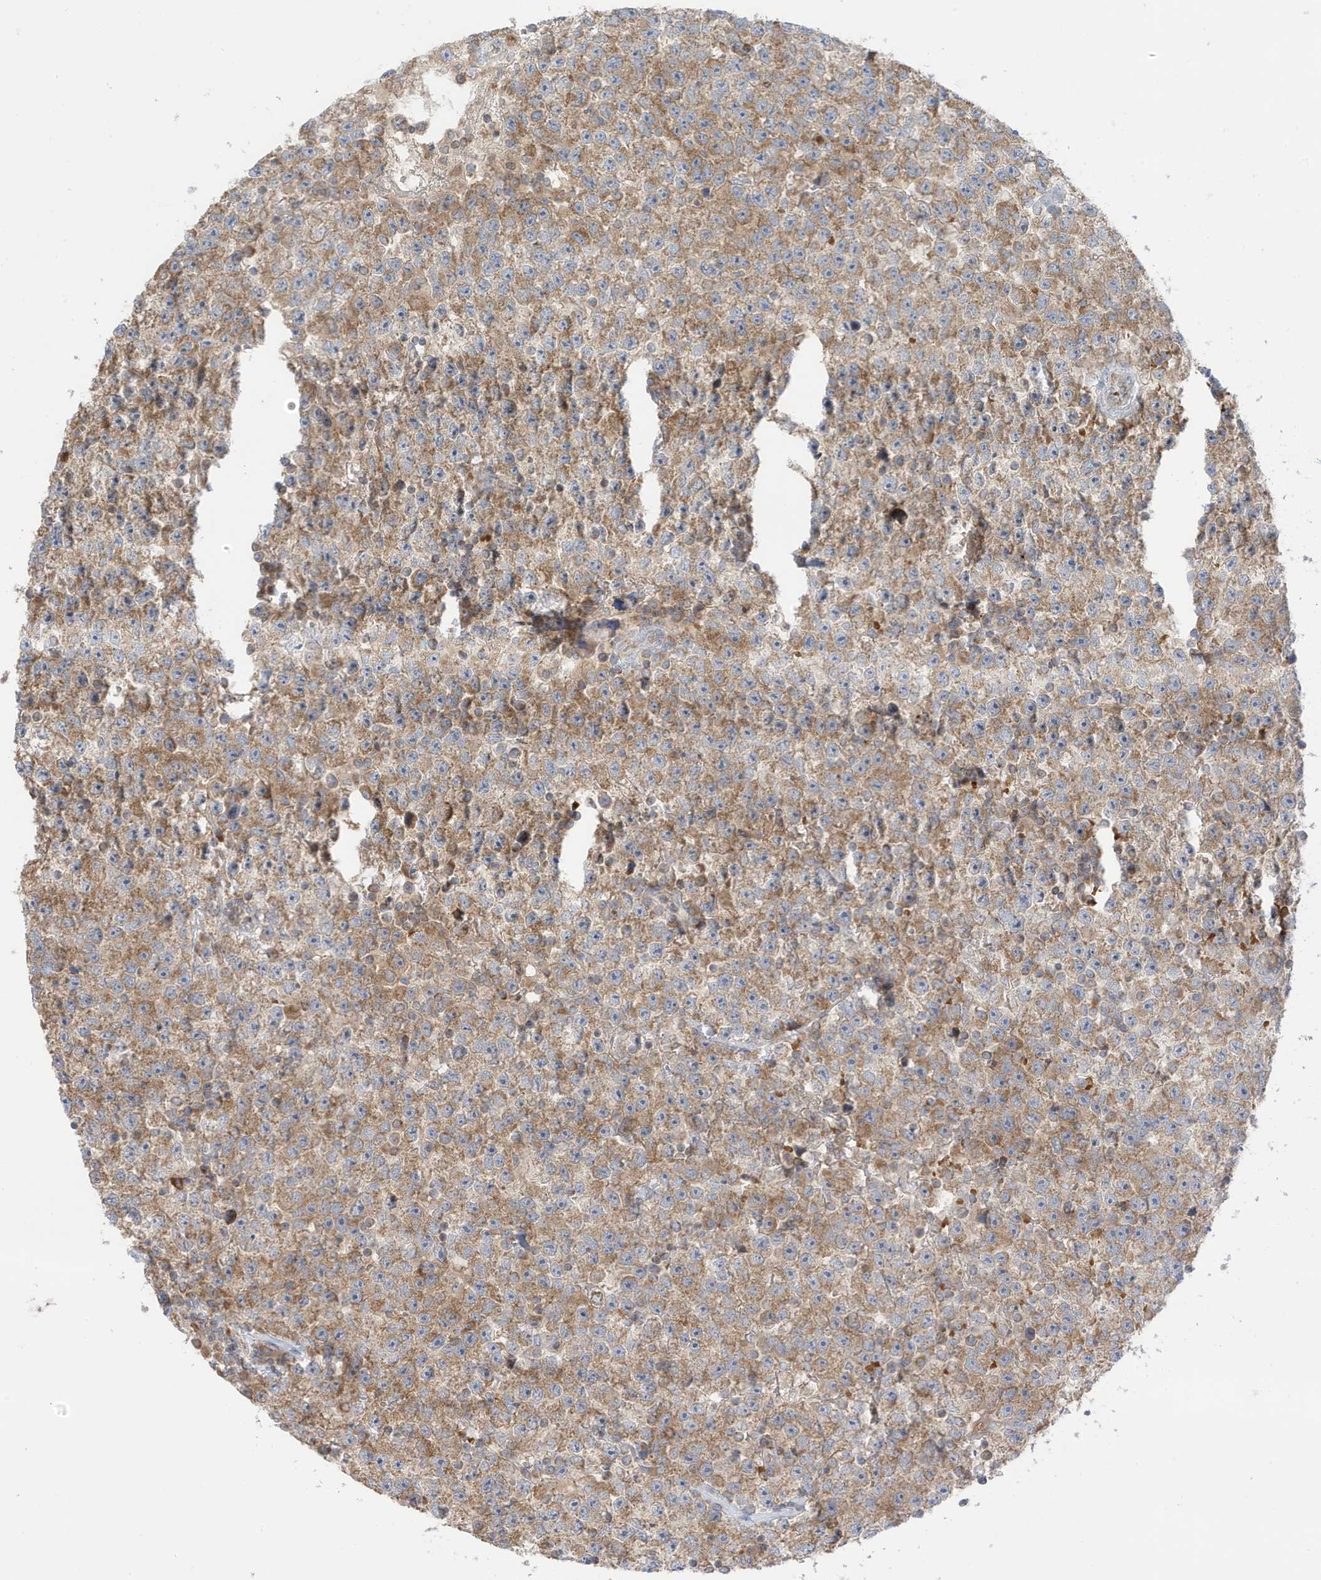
{"staining": {"intensity": "moderate", "quantity": ">75%", "location": "cytoplasmic/membranous"}, "tissue": "testis cancer", "cell_type": "Tumor cells", "image_type": "cancer", "snomed": [{"axis": "morphology", "description": "Seminoma, NOS"}, {"axis": "topography", "description": "Testis"}], "caption": "A brown stain highlights moderate cytoplasmic/membranous positivity of a protein in human testis cancer tumor cells.", "gene": "NPPC", "patient": {"sex": "male", "age": 22}}